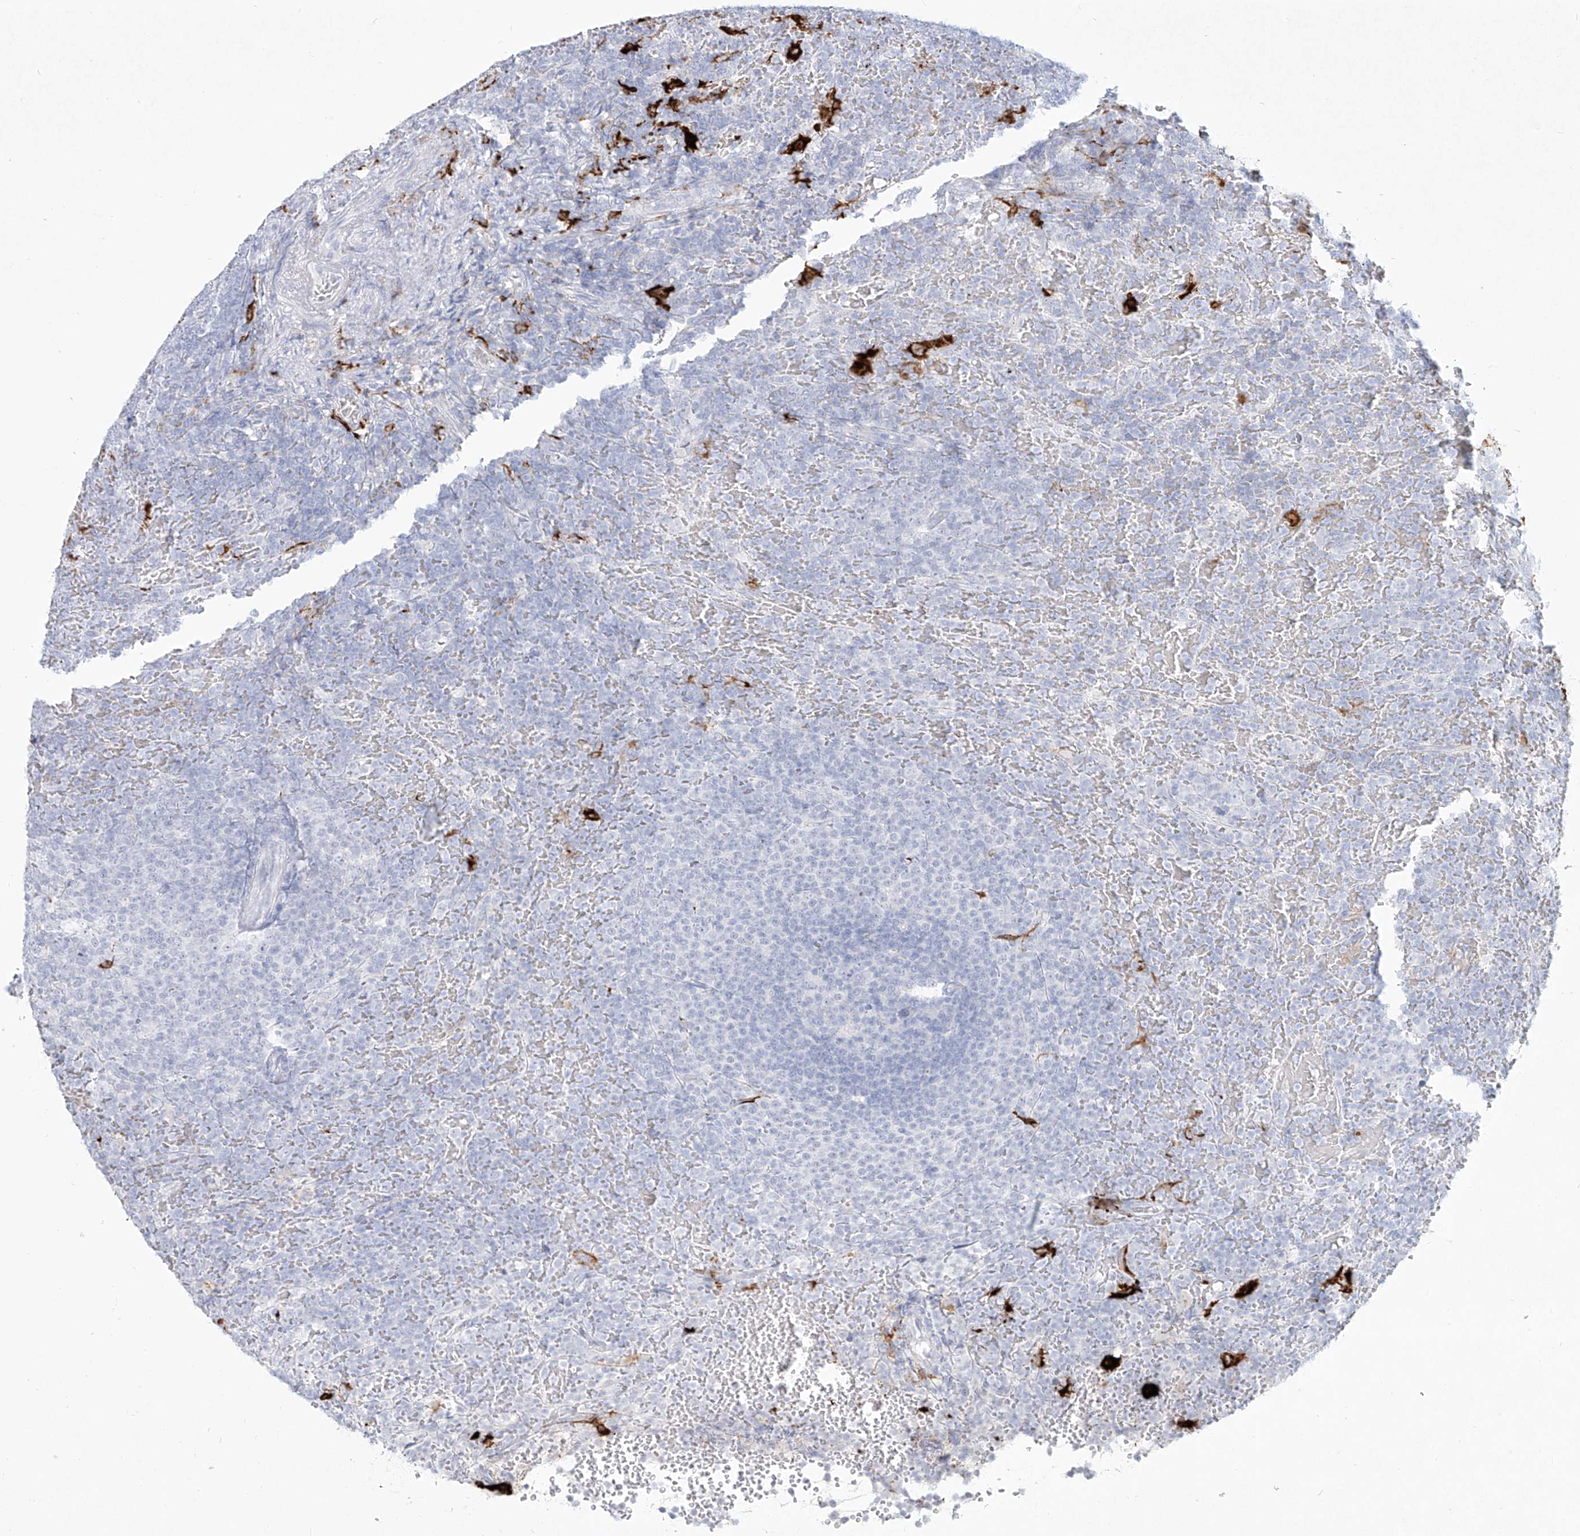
{"staining": {"intensity": "negative", "quantity": "none", "location": "none"}, "tissue": "lymphoma", "cell_type": "Tumor cells", "image_type": "cancer", "snomed": [{"axis": "morphology", "description": "Malignant lymphoma, non-Hodgkin's type, Low grade"}, {"axis": "topography", "description": "Spleen"}], "caption": "This is an IHC histopathology image of human lymphoma. There is no staining in tumor cells.", "gene": "CD209", "patient": {"sex": "female", "age": 77}}